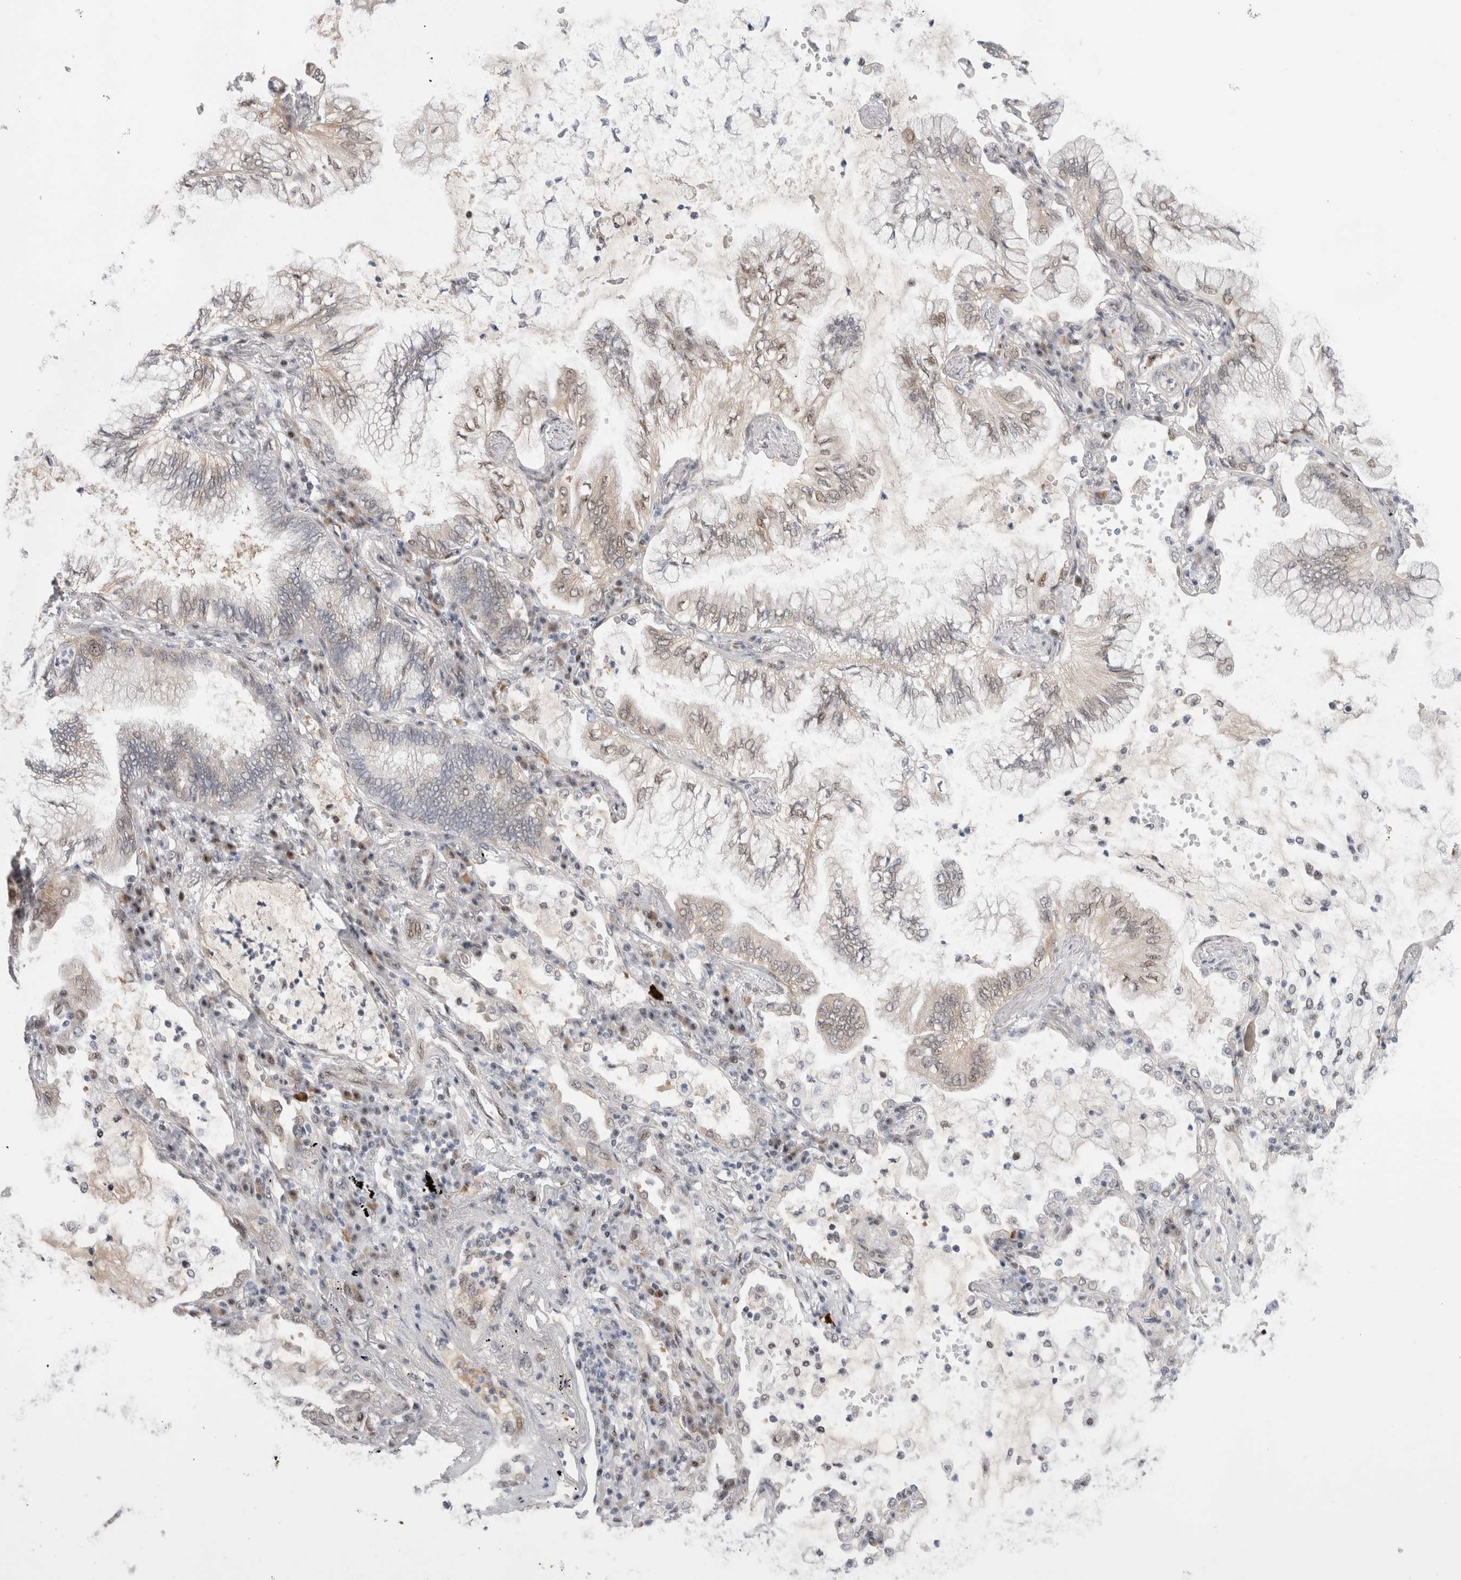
{"staining": {"intensity": "weak", "quantity": "<25%", "location": "nuclear"}, "tissue": "lung cancer", "cell_type": "Tumor cells", "image_type": "cancer", "snomed": [{"axis": "morphology", "description": "Adenocarcinoma, NOS"}, {"axis": "topography", "description": "Lung"}], "caption": "Photomicrograph shows no significant protein positivity in tumor cells of lung cancer.", "gene": "WIPF2", "patient": {"sex": "female", "age": 70}}